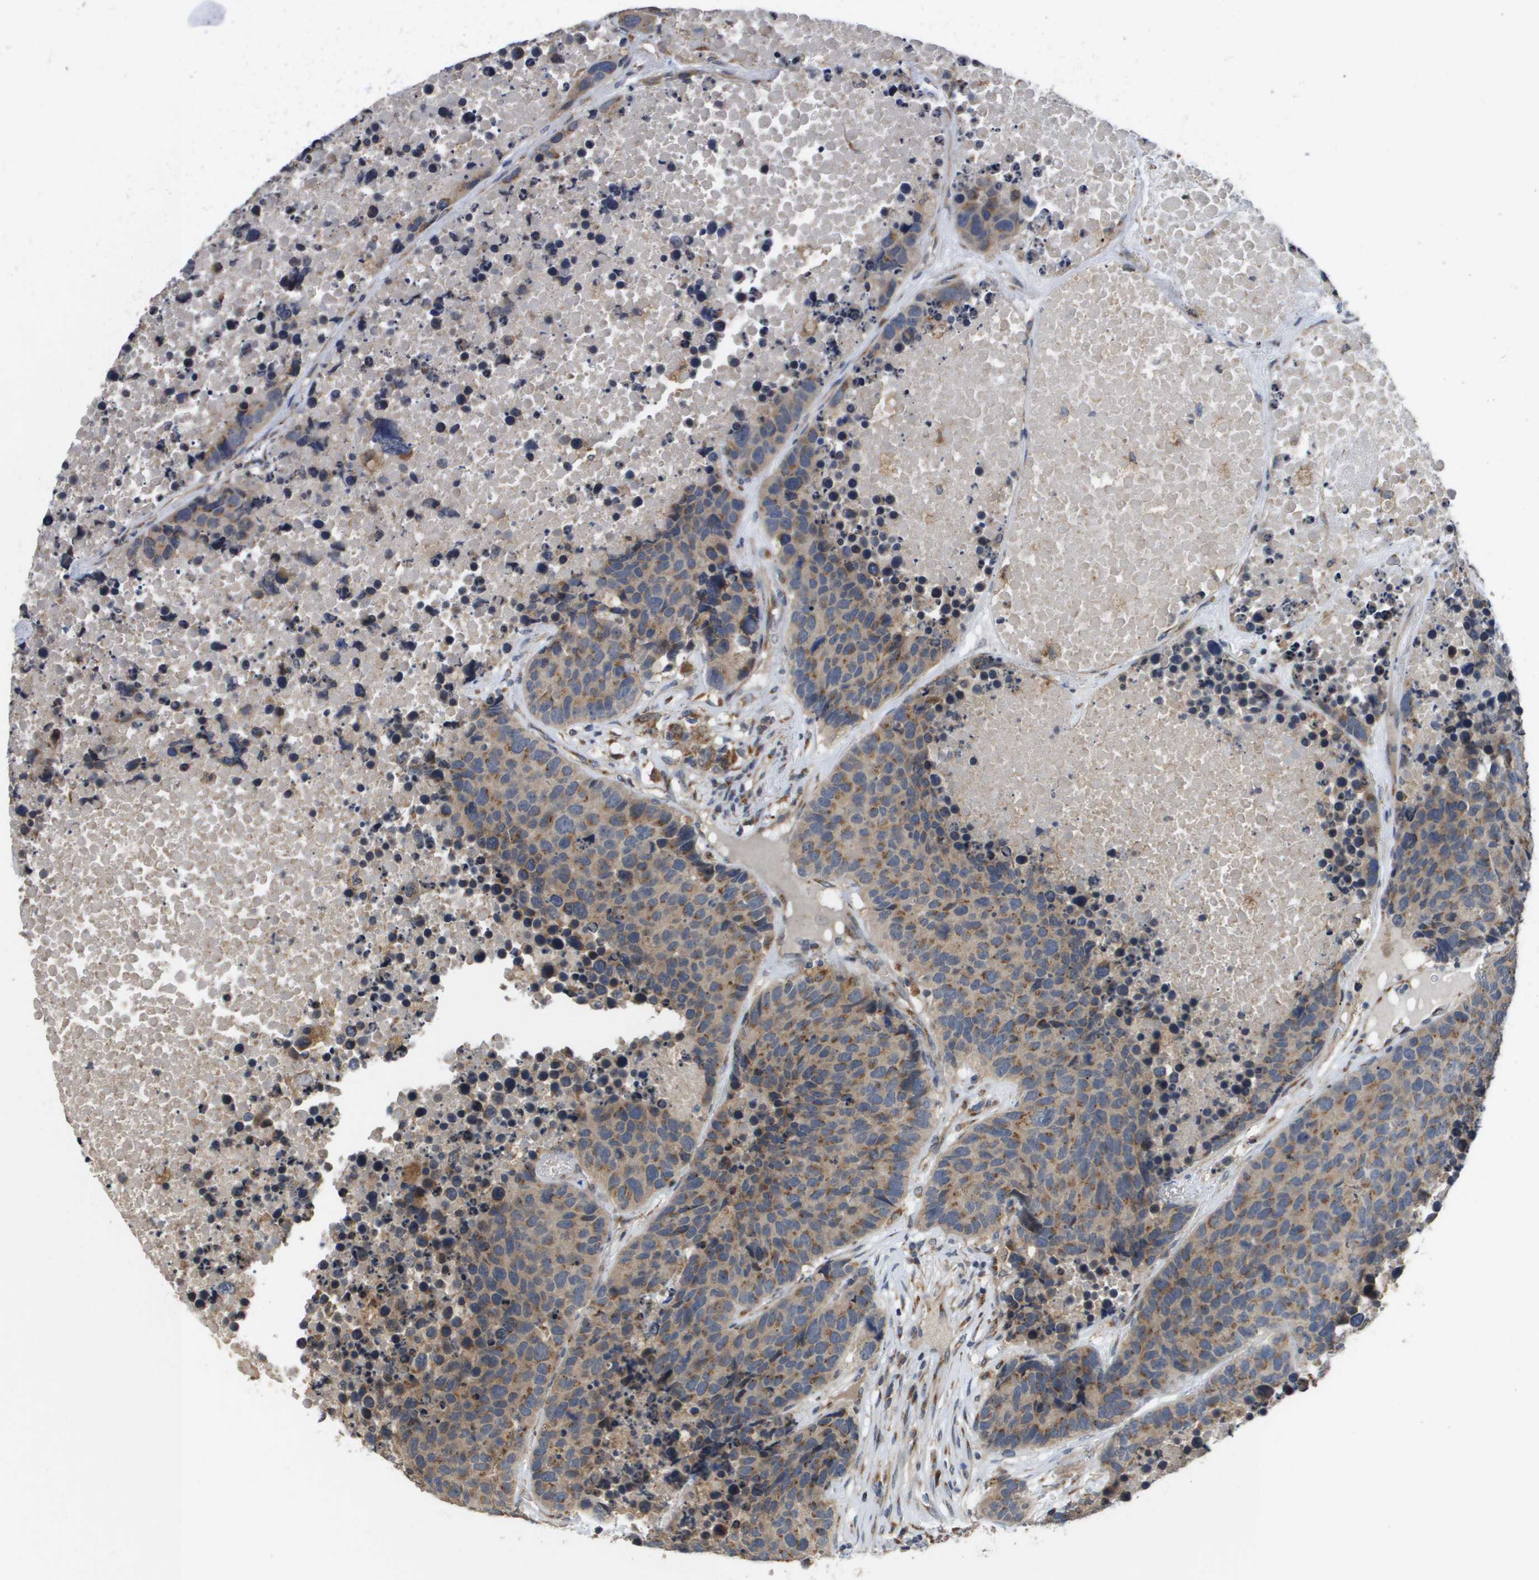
{"staining": {"intensity": "moderate", "quantity": ">75%", "location": "cytoplasmic/membranous"}, "tissue": "carcinoid", "cell_type": "Tumor cells", "image_type": "cancer", "snomed": [{"axis": "morphology", "description": "Carcinoid, malignant, NOS"}, {"axis": "topography", "description": "Lung"}], "caption": "Tumor cells reveal moderate cytoplasmic/membranous positivity in about >75% of cells in carcinoid.", "gene": "PCK1", "patient": {"sex": "male", "age": 60}}